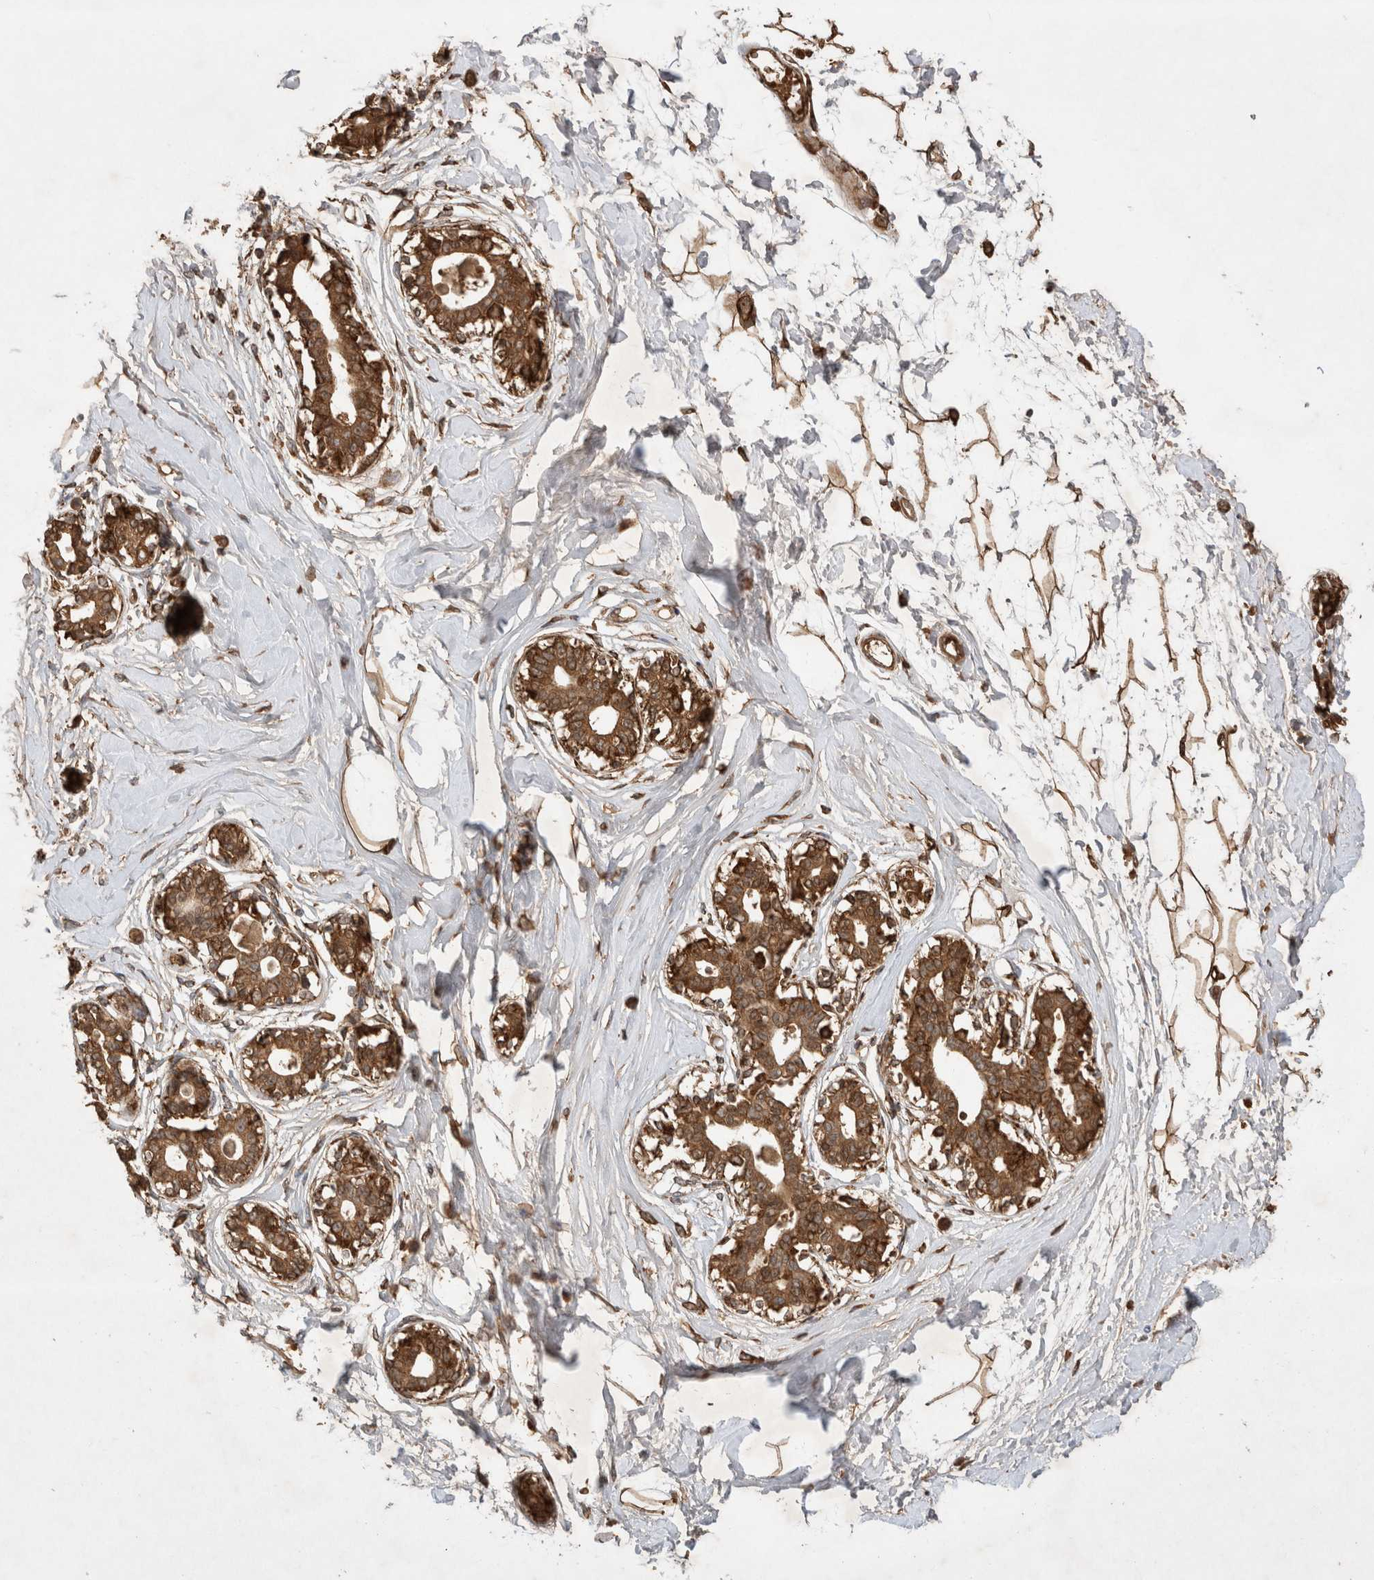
{"staining": {"intensity": "moderate", "quantity": ">75%", "location": "cytoplasmic/membranous"}, "tissue": "breast", "cell_type": "Adipocytes", "image_type": "normal", "snomed": [{"axis": "morphology", "description": "Normal tissue, NOS"}, {"axis": "topography", "description": "Breast"}], "caption": "An image of breast stained for a protein exhibits moderate cytoplasmic/membranous brown staining in adipocytes. The protein of interest is shown in brown color, while the nuclei are stained blue.", "gene": "FAM221A", "patient": {"sex": "female", "age": 45}}